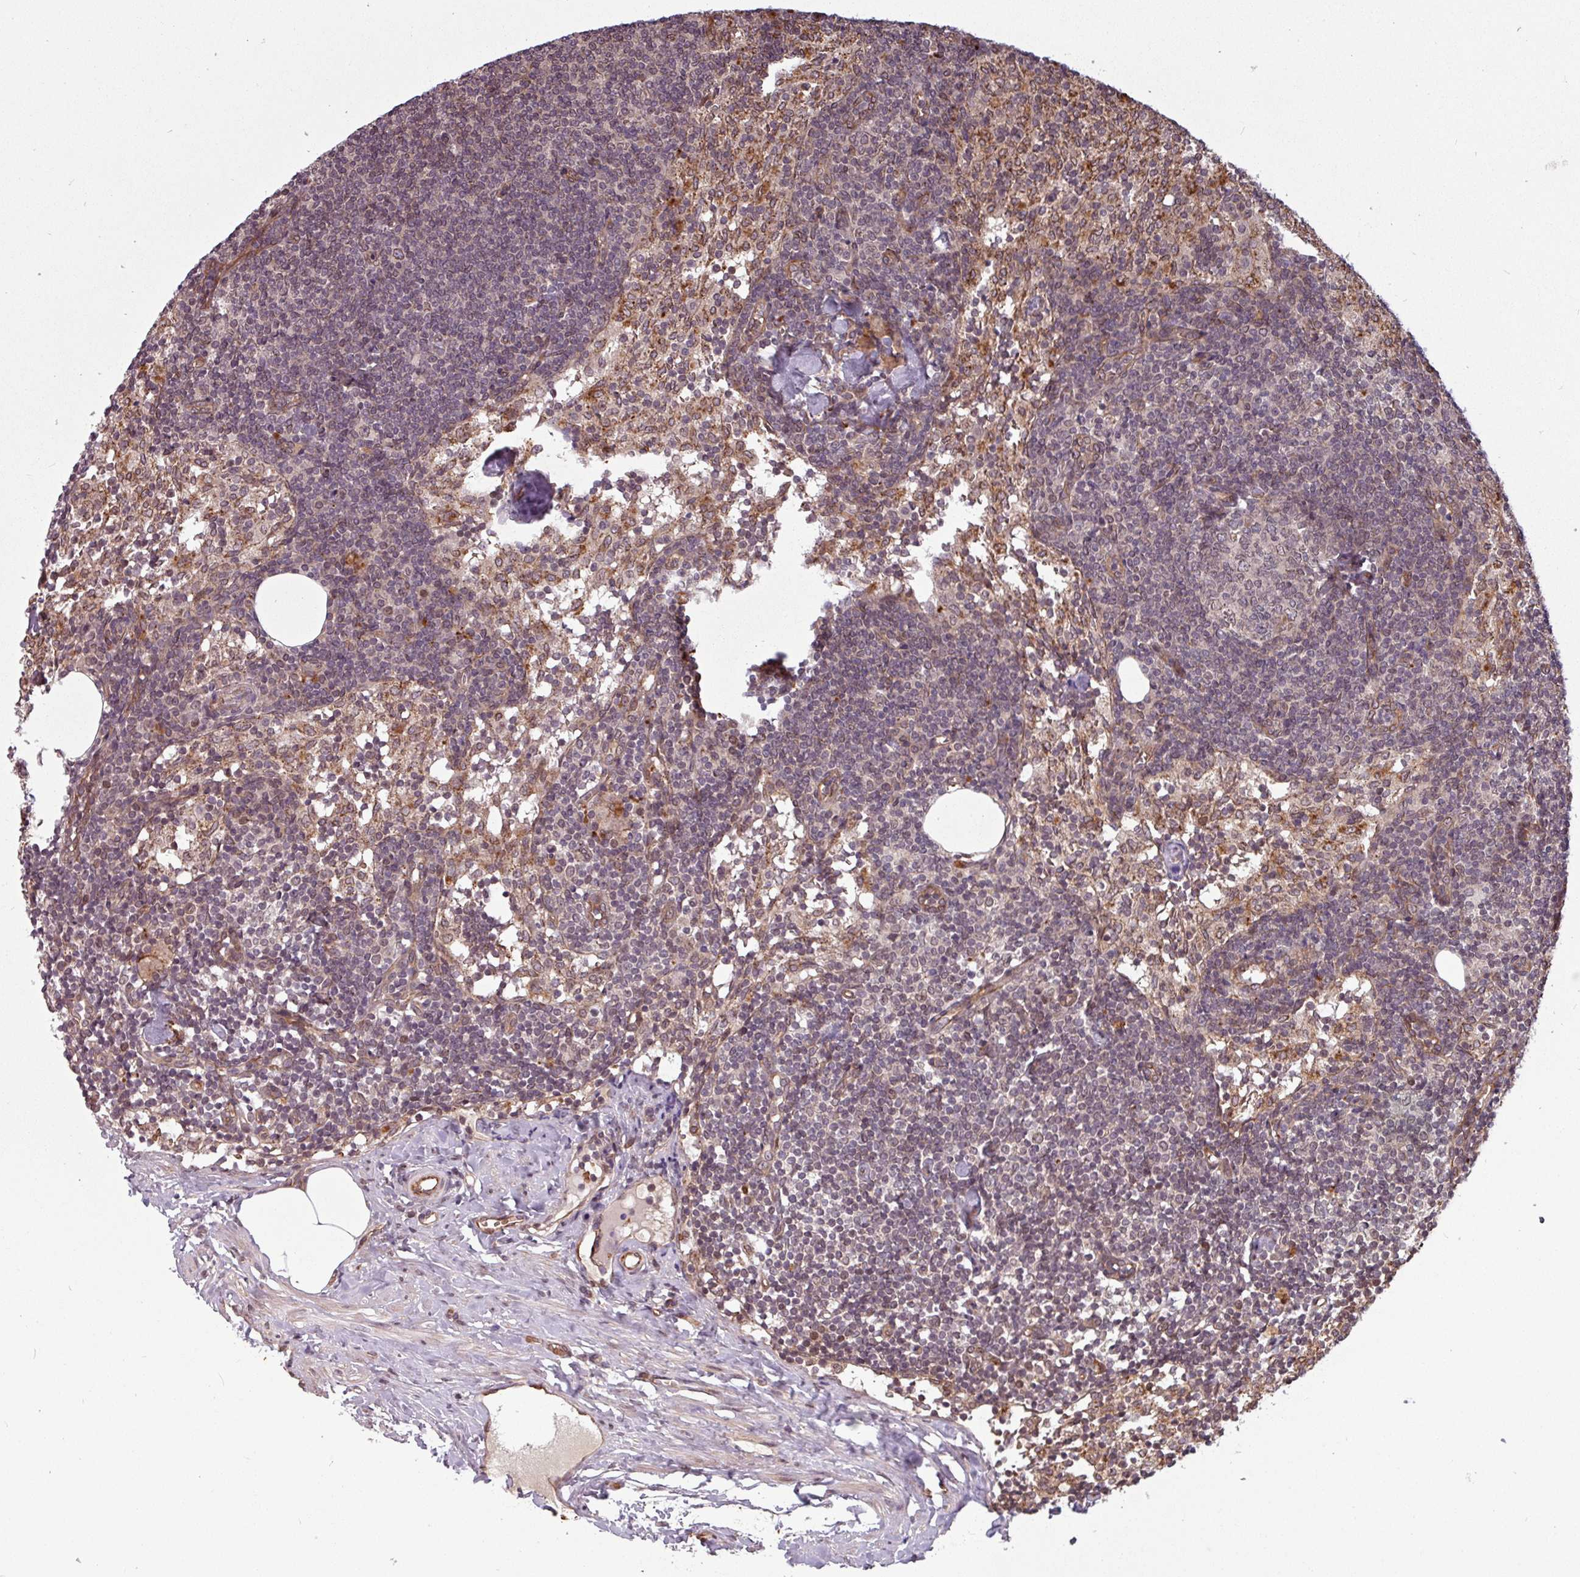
{"staining": {"intensity": "moderate", "quantity": "<25%", "location": "cytoplasmic/membranous,nuclear"}, "tissue": "lymph node", "cell_type": "Germinal center cells", "image_type": "normal", "snomed": [{"axis": "morphology", "description": "Normal tissue, NOS"}, {"axis": "topography", "description": "Lymph node"}], "caption": "Moderate cytoplasmic/membranous,nuclear staining for a protein is present in approximately <25% of germinal center cells of normal lymph node using immunohistochemistry.", "gene": "RBM4B", "patient": {"sex": "female", "age": 52}}